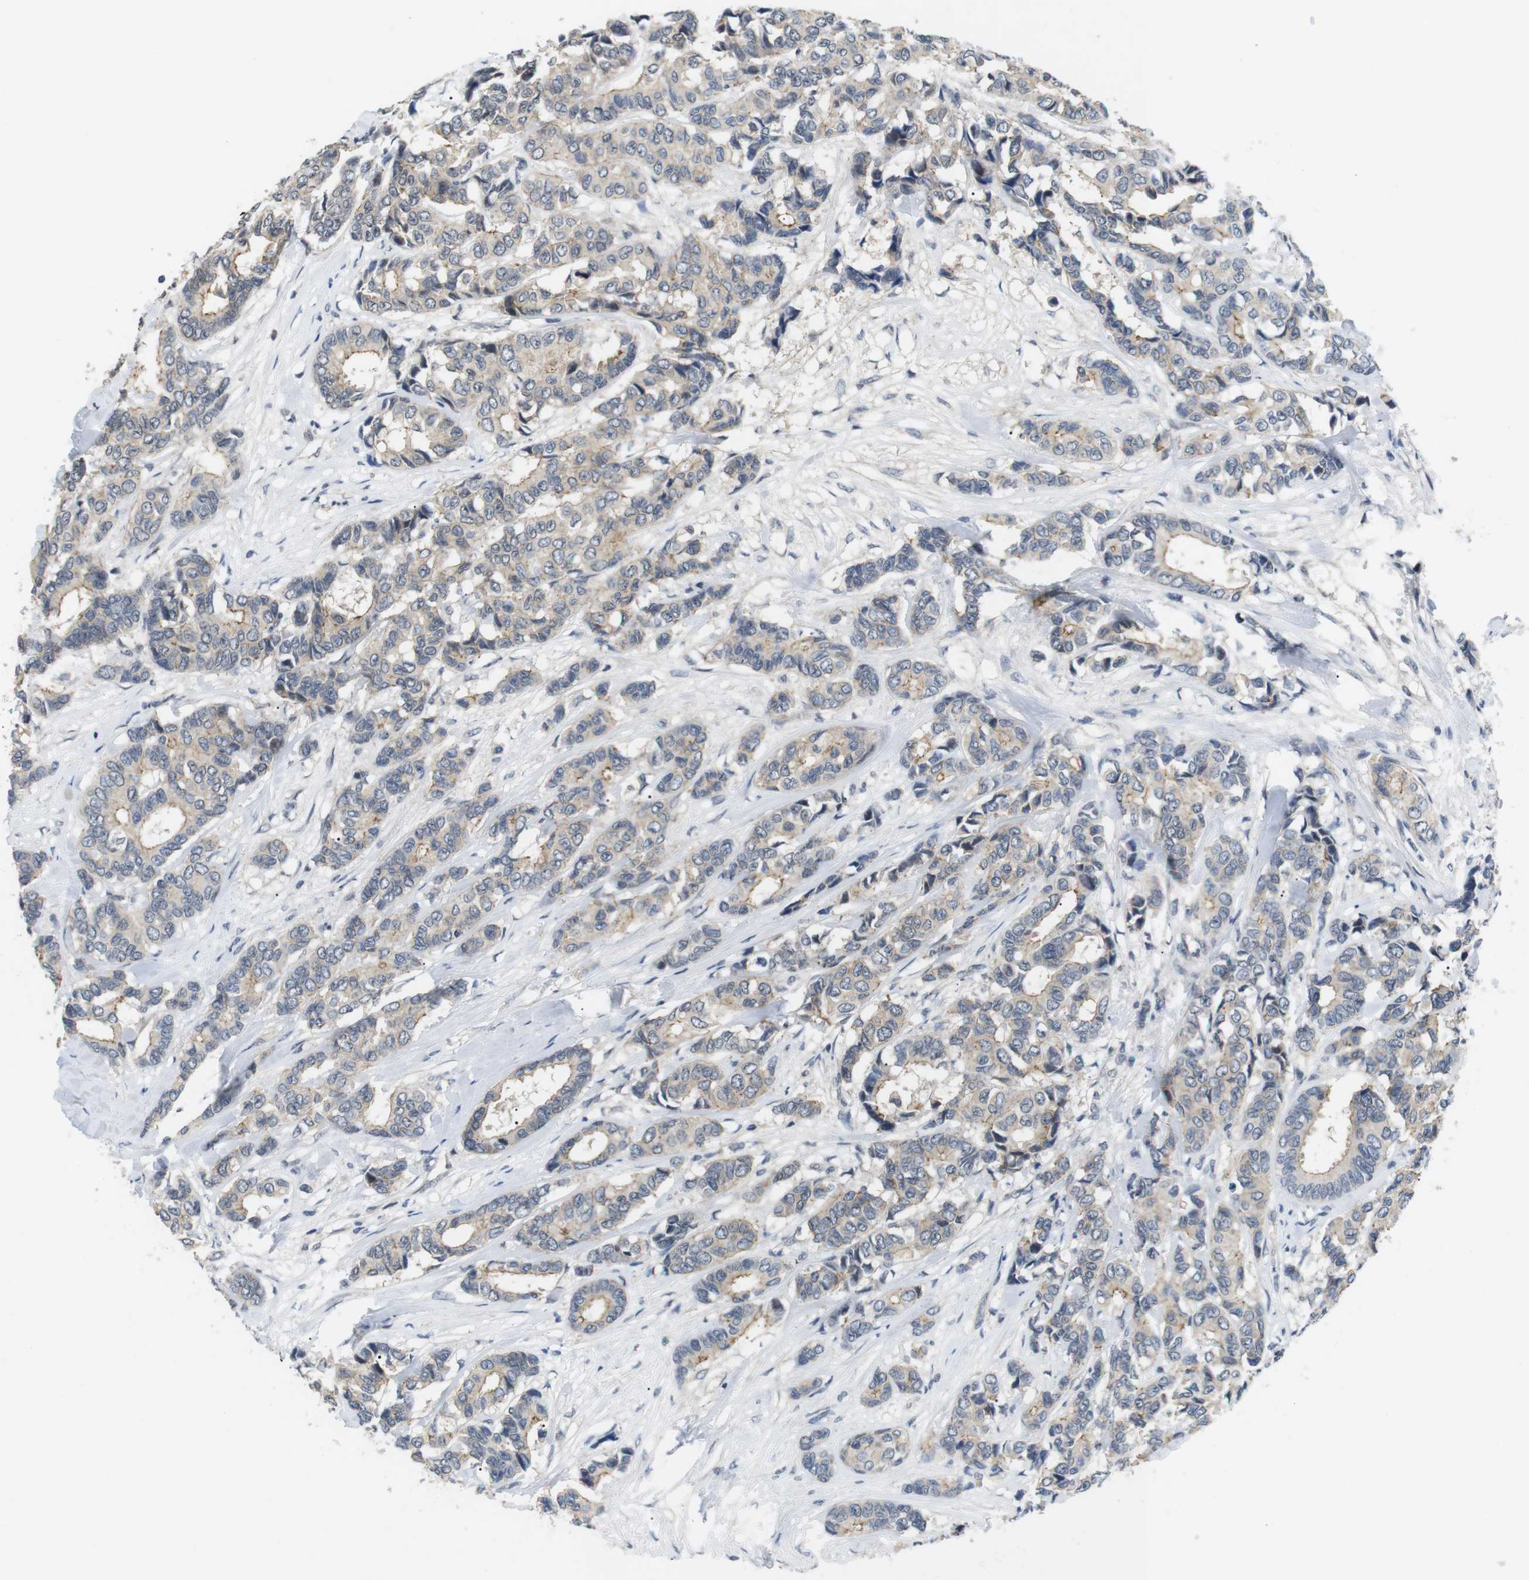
{"staining": {"intensity": "moderate", "quantity": "<25%", "location": "cytoplasmic/membranous"}, "tissue": "breast cancer", "cell_type": "Tumor cells", "image_type": "cancer", "snomed": [{"axis": "morphology", "description": "Duct carcinoma"}, {"axis": "topography", "description": "Breast"}], "caption": "The immunohistochemical stain highlights moderate cytoplasmic/membranous positivity in tumor cells of breast cancer tissue. (IHC, brightfield microscopy, high magnification).", "gene": "NECTIN1", "patient": {"sex": "female", "age": 87}}